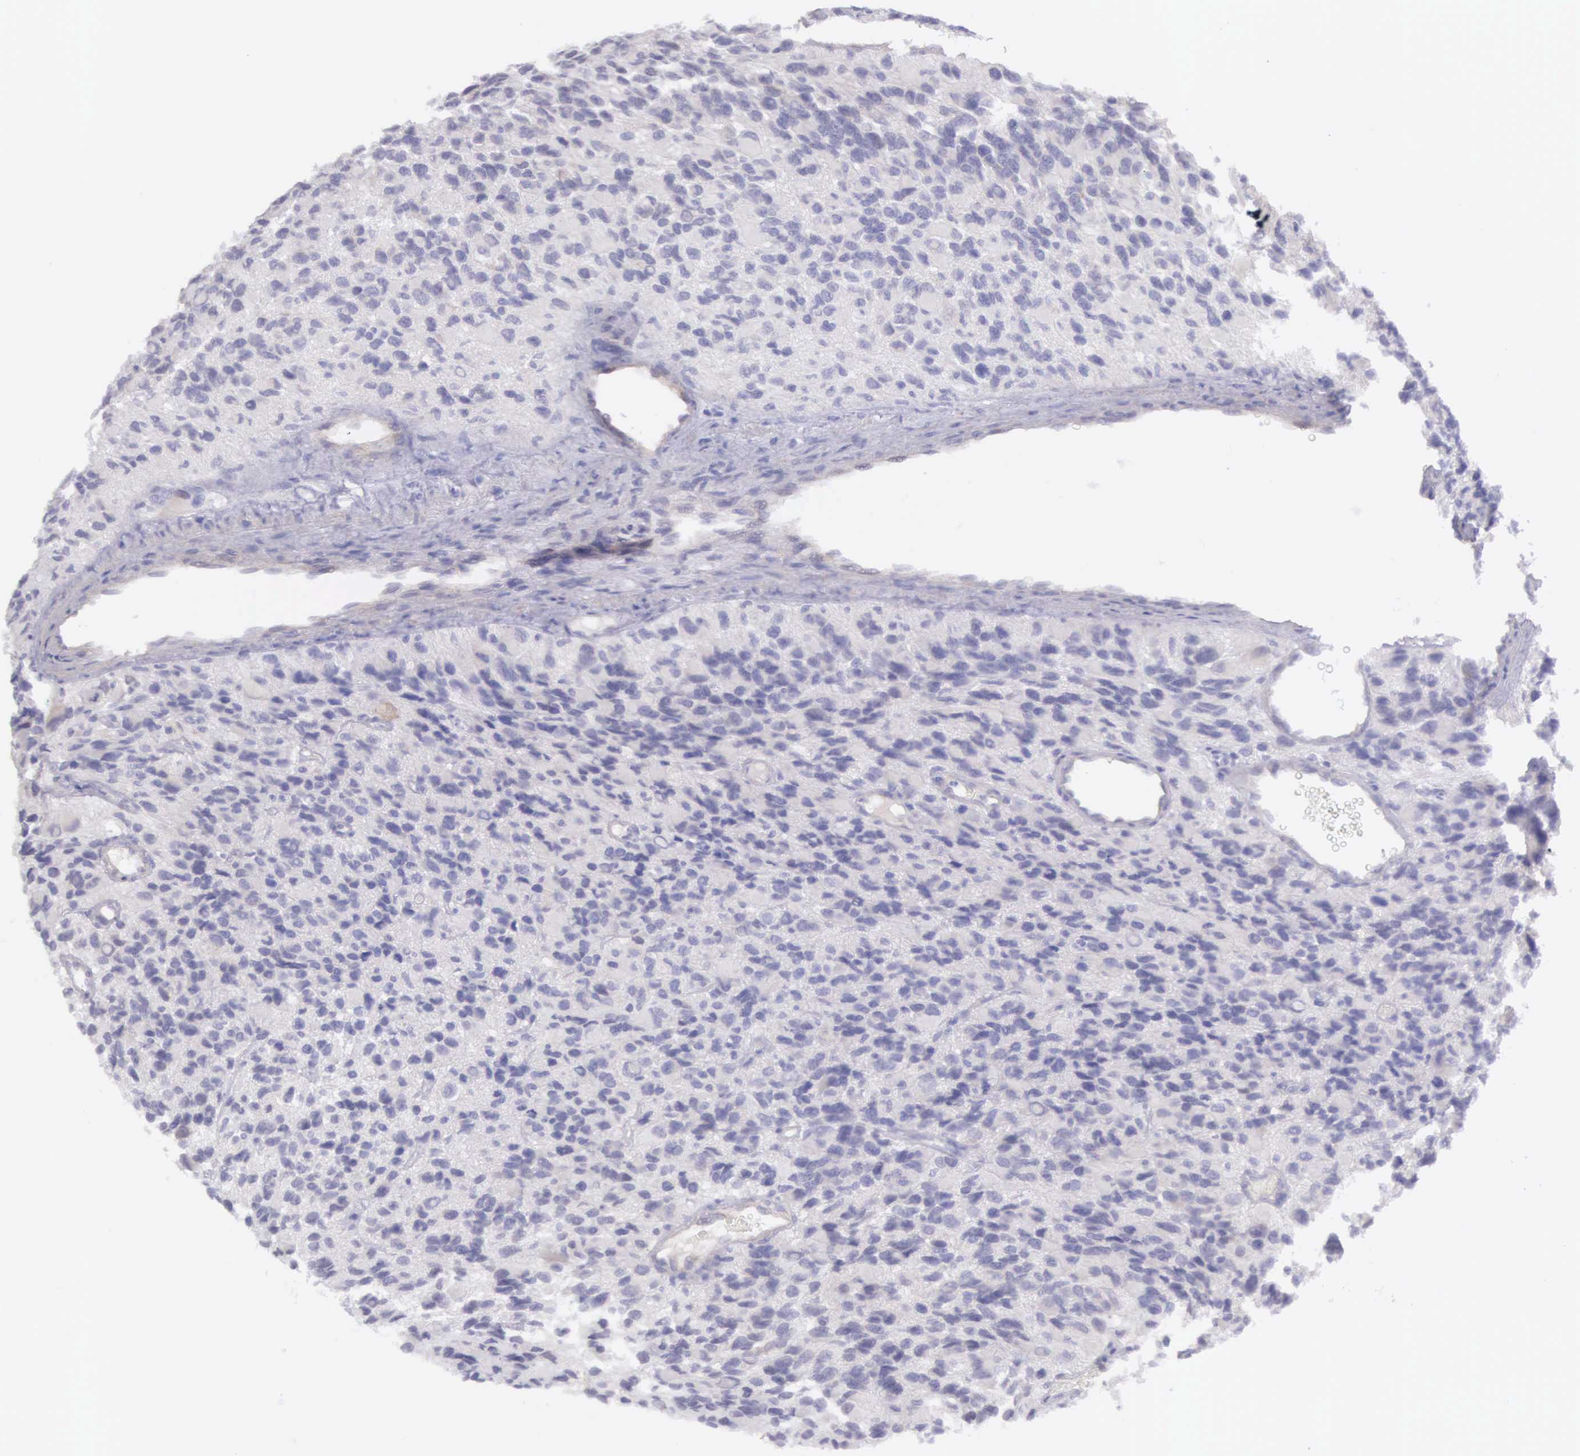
{"staining": {"intensity": "negative", "quantity": "none", "location": "none"}, "tissue": "glioma", "cell_type": "Tumor cells", "image_type": "cancer", "snomed": [{"axis": "morphology", "description": "Glioma, malignant, High grade"}, {"axis": "topography", "description": "Brain"}], "caption": "Tumor cells are negative for protein expression in human glioma.", "gene": "ARFGAP3", "patient": {"sex": "male", "age": 77}}